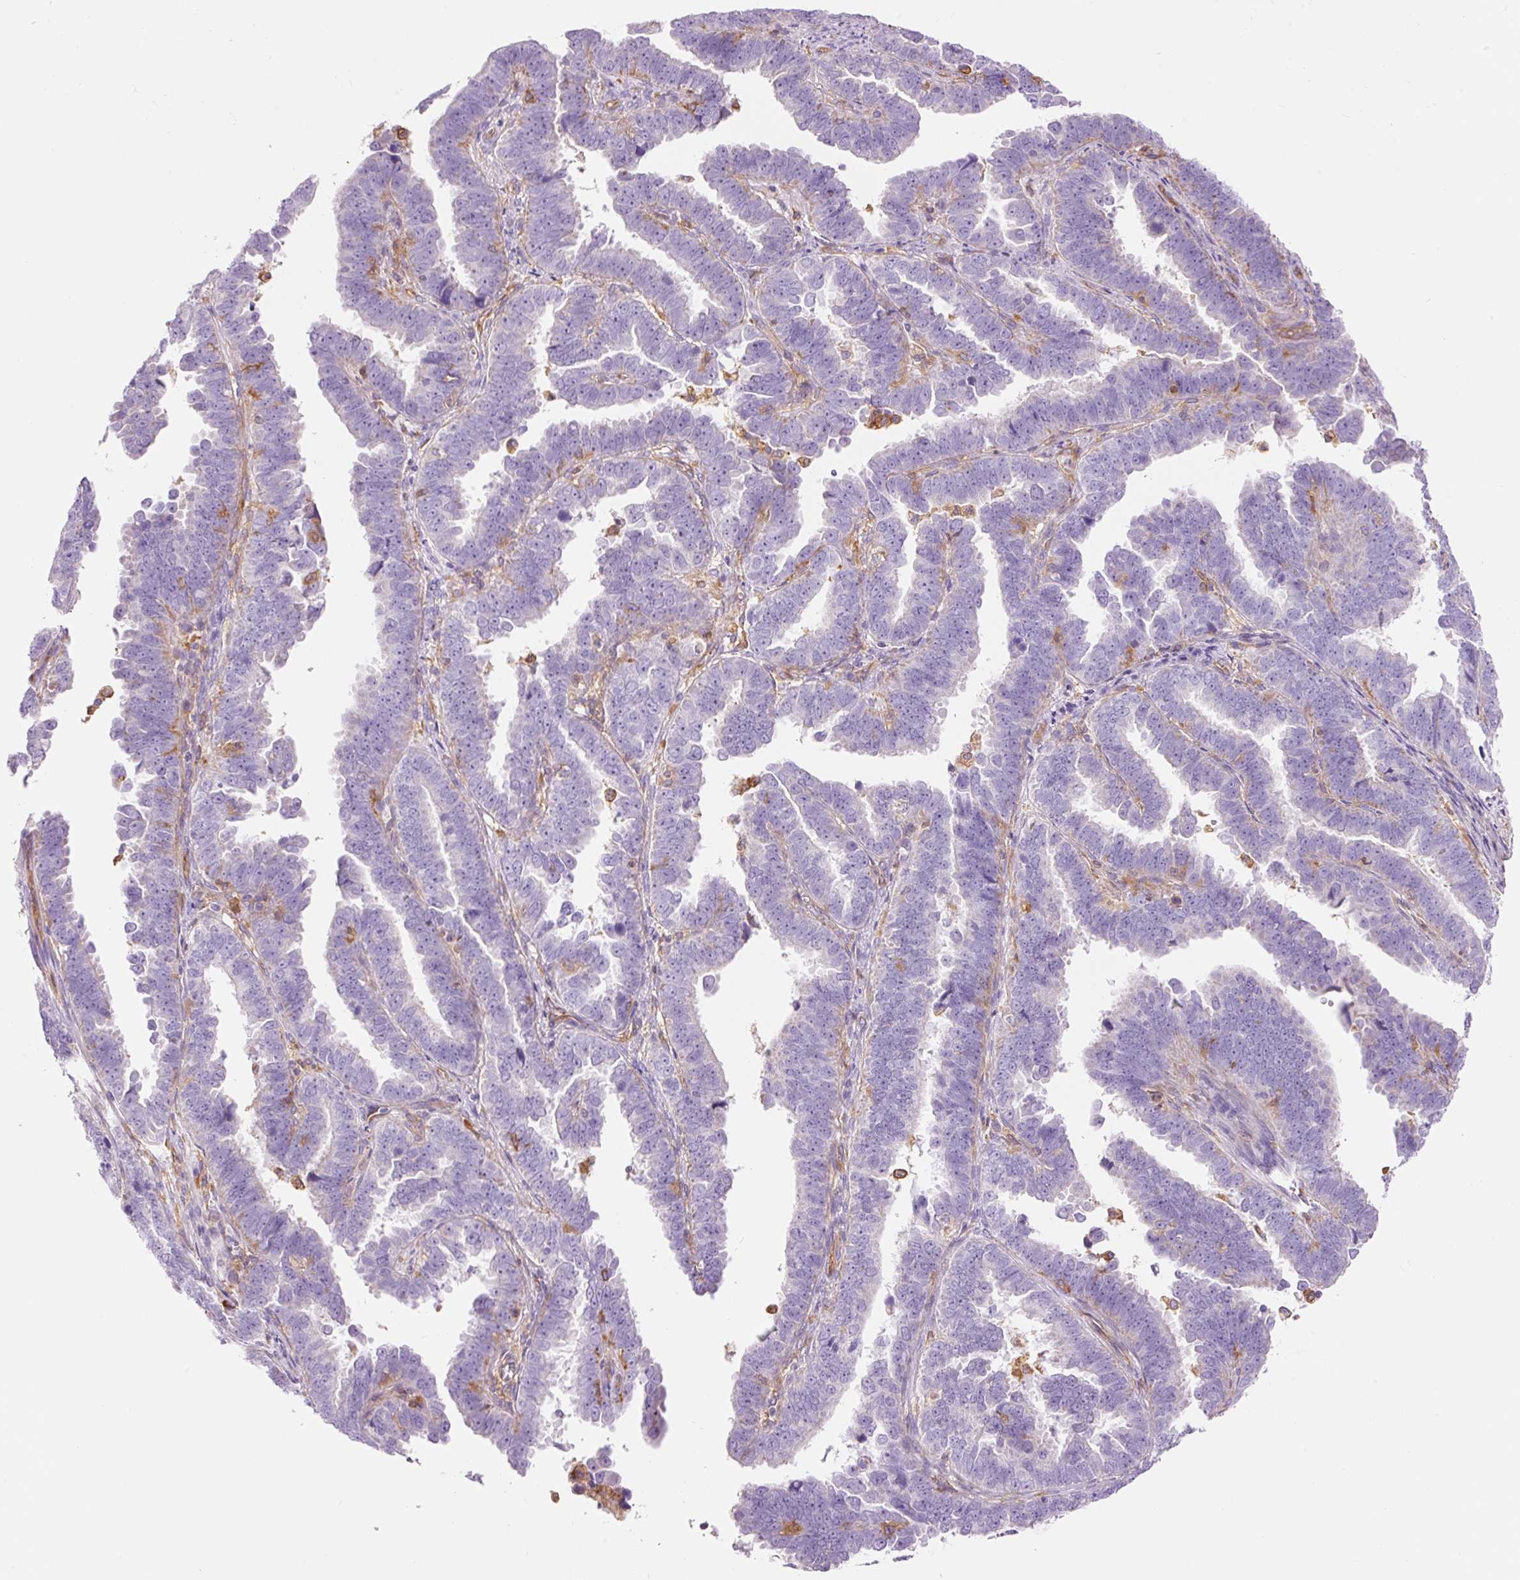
{"staining": {"intensity": "negative", "quantity": "none", "location": "none"}, "tissue": "endometrial cancer", "cell_type": "Tumor cells", "image_type": "cancer", "snomed": [{"axis": "morphology", "description": "Adenocarcinoma, NOS"}, {"axis": "topography", "description": "Endometrium"}], "caption": "Tumor cells show no significant staining in adenocarcinoma (endometrial).", "gene": "IL10RB", "patient": {"sex": "female", "age": 75}}